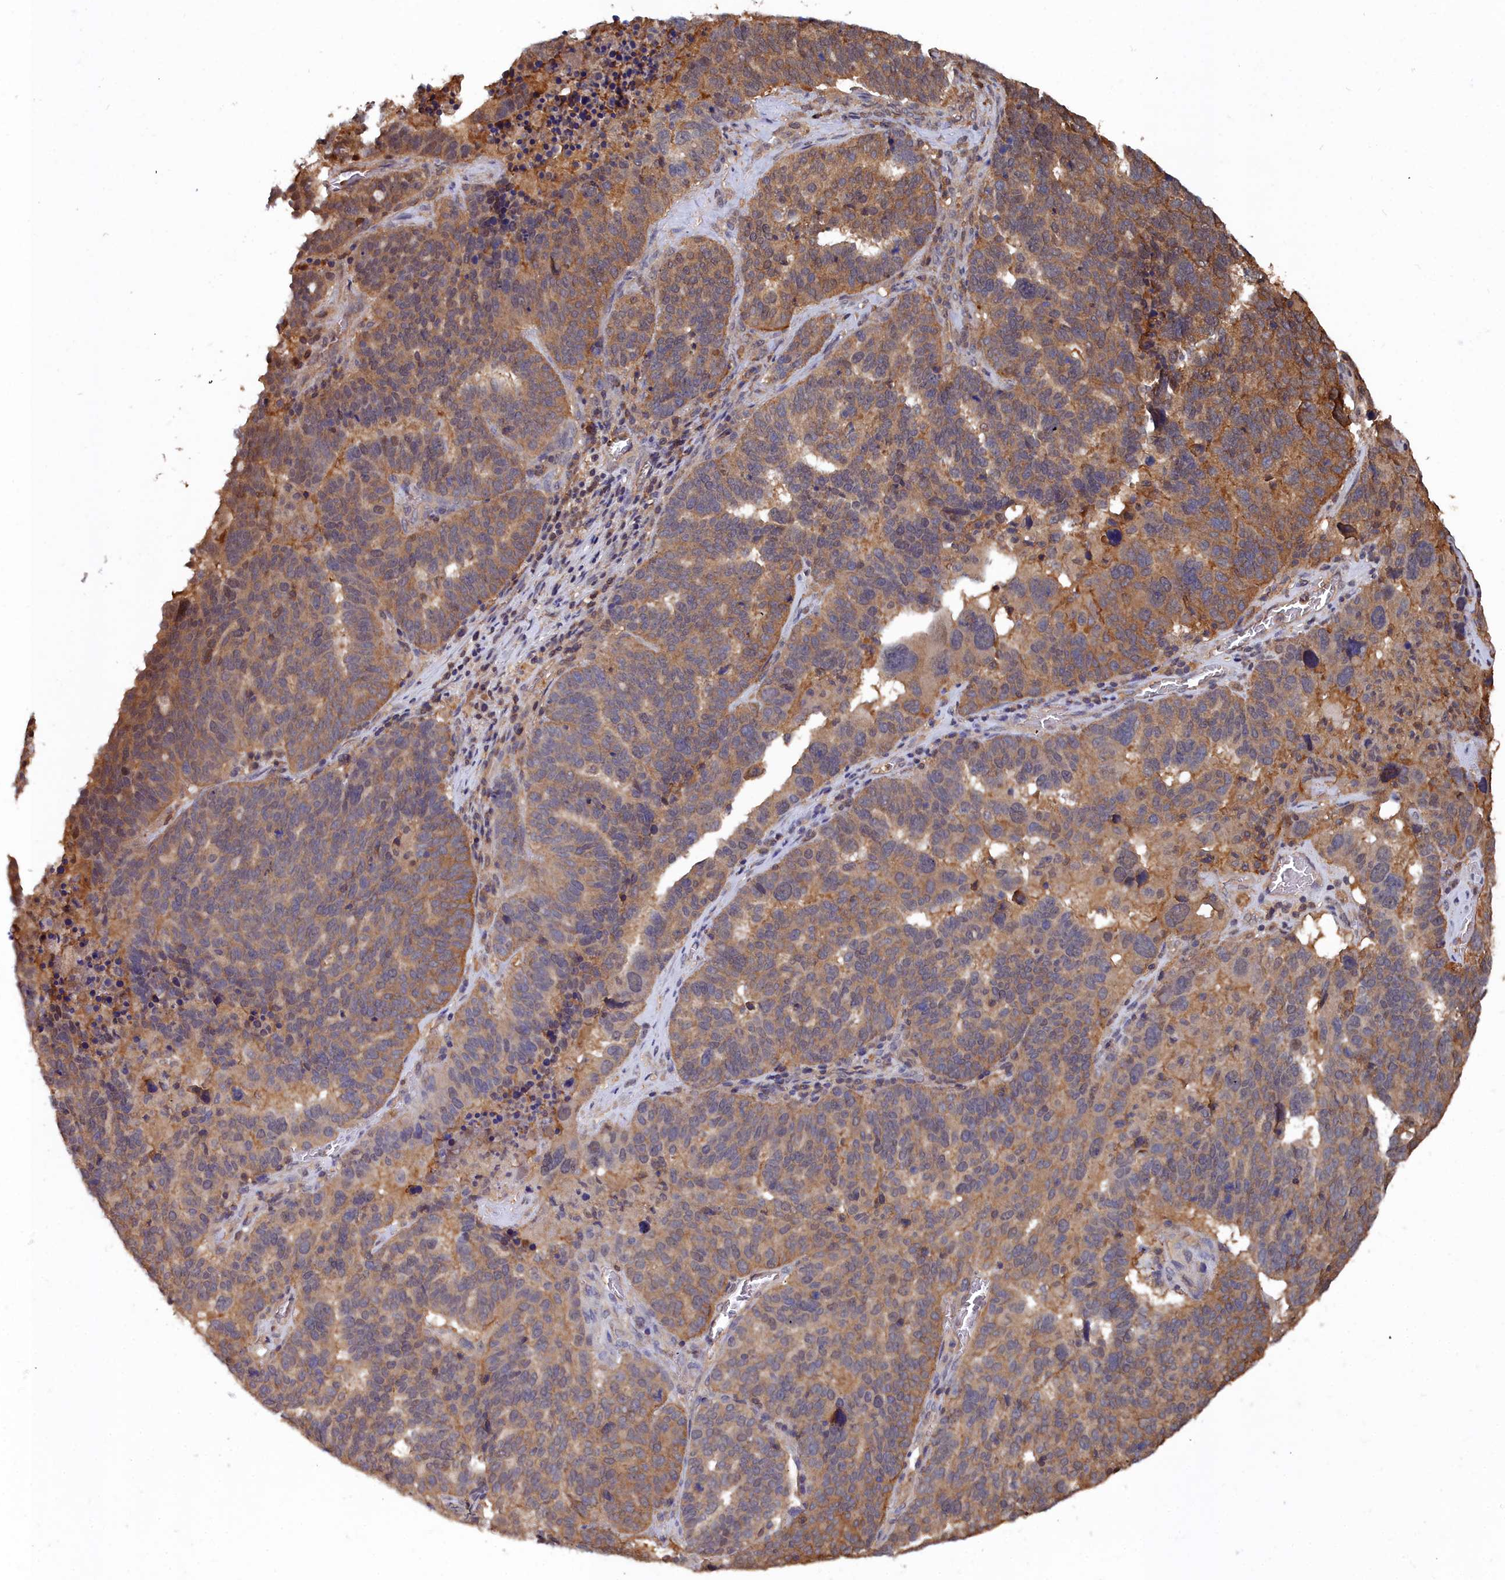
{"staining": {"intensity": "moderate", "quantity": ">75%", "location": "cytoplasmic/membranous"}, "tissue": "ovarian cancer", "cell_type": "Tumor cells", "image_type": "cancer", "snomed": [{"axis": "morphology", "description": "Cystadenocarcinoma, serous, NOS"}, {"axis": "topography", "description": "Ovary"}], "caption": "IHC of human ovarian serous cystadenocarcinoma exhibits medium levels of moderate cytoplasmic/membranous expression in about >75% of tumor cells.", "gene": "GFRA2", "patient": {"sex": "female", "age": 59}}